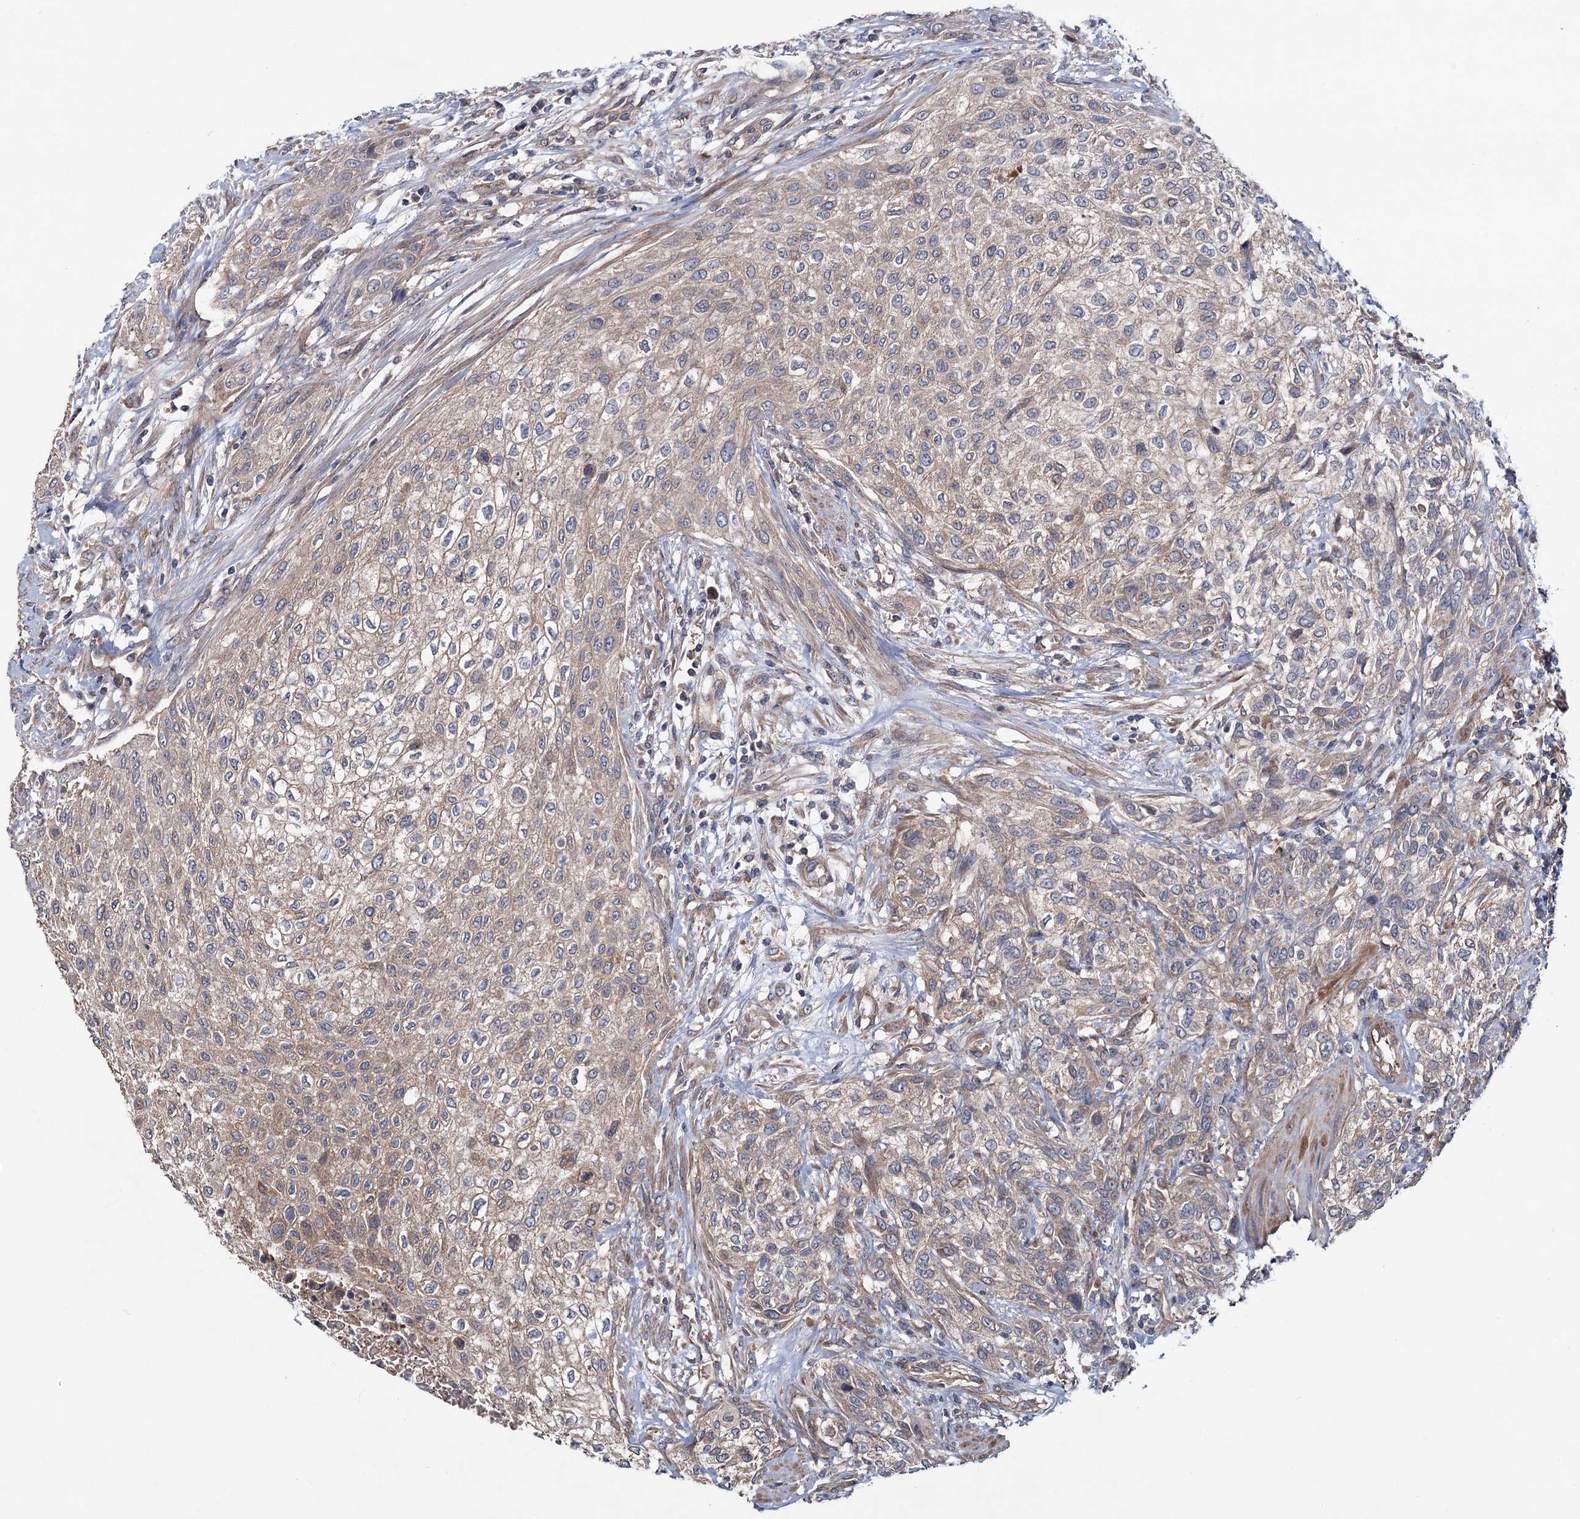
{"staining": {"intensity": "weak", "quantity": ">75%", "location": "cytoplasmic/membranous"}, "tissue": "urothelial cancer", "cell_type": "Tumor cells", "image_type": "cancer", "snomed": [{"axis": "morphology", "description": "Urothelial carcinoma, High grade"}, {"axis": "topography", "description": "Urinary bladder"}], "caption": "About >75% of tumor cells in human urothelial cancer display weak cytoplasmic/membranous protein positivity as visualized by brown immunohistochemical staining.", "gene": "MTRR", "patient": {"sex": "male", "age": 35}}